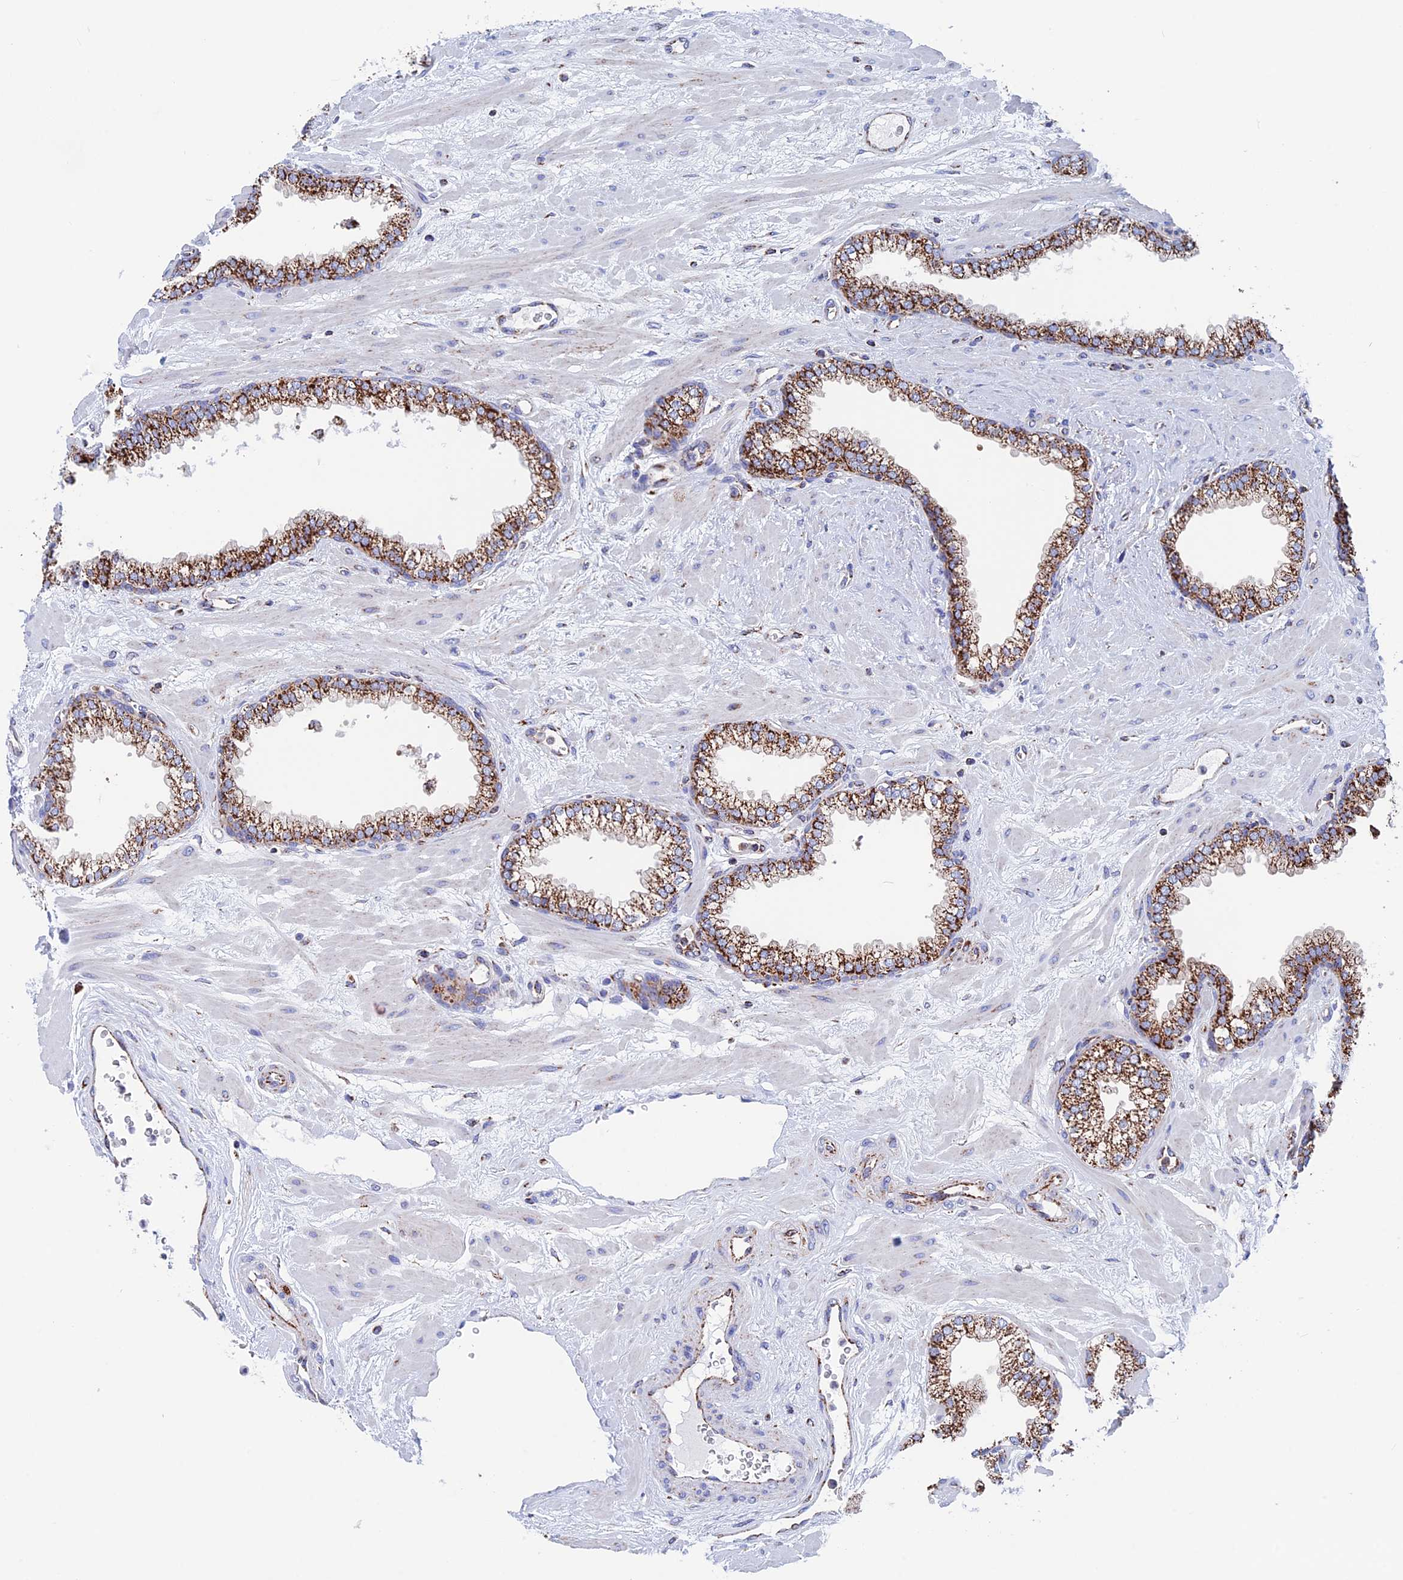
{"staining": {"intensity": "strong", "quantity": ">75%", "location": "cytoplasmic/membranous"}, "tissue": "prostate", "cell_type": "Glandular cells", "image_type": "normal", "snomed": [{"axis": "morphology", "description": "Normal tissue, NOS"}, {"axis": "morphology", "description": "Urothelial carcinoma, Low grade"}, {"axis": "topography", "description": "Urinary bladder"}, {"axis": "topography", "description": "Prostate"}], "caption": "Immunohistochemical staining of benign human prostate shows strong cytoplasmic/membranous protein staining in approximately >75% of glandular cells.", "gene": "WDR83", "patient": {"sex": "male", "age": 60}}